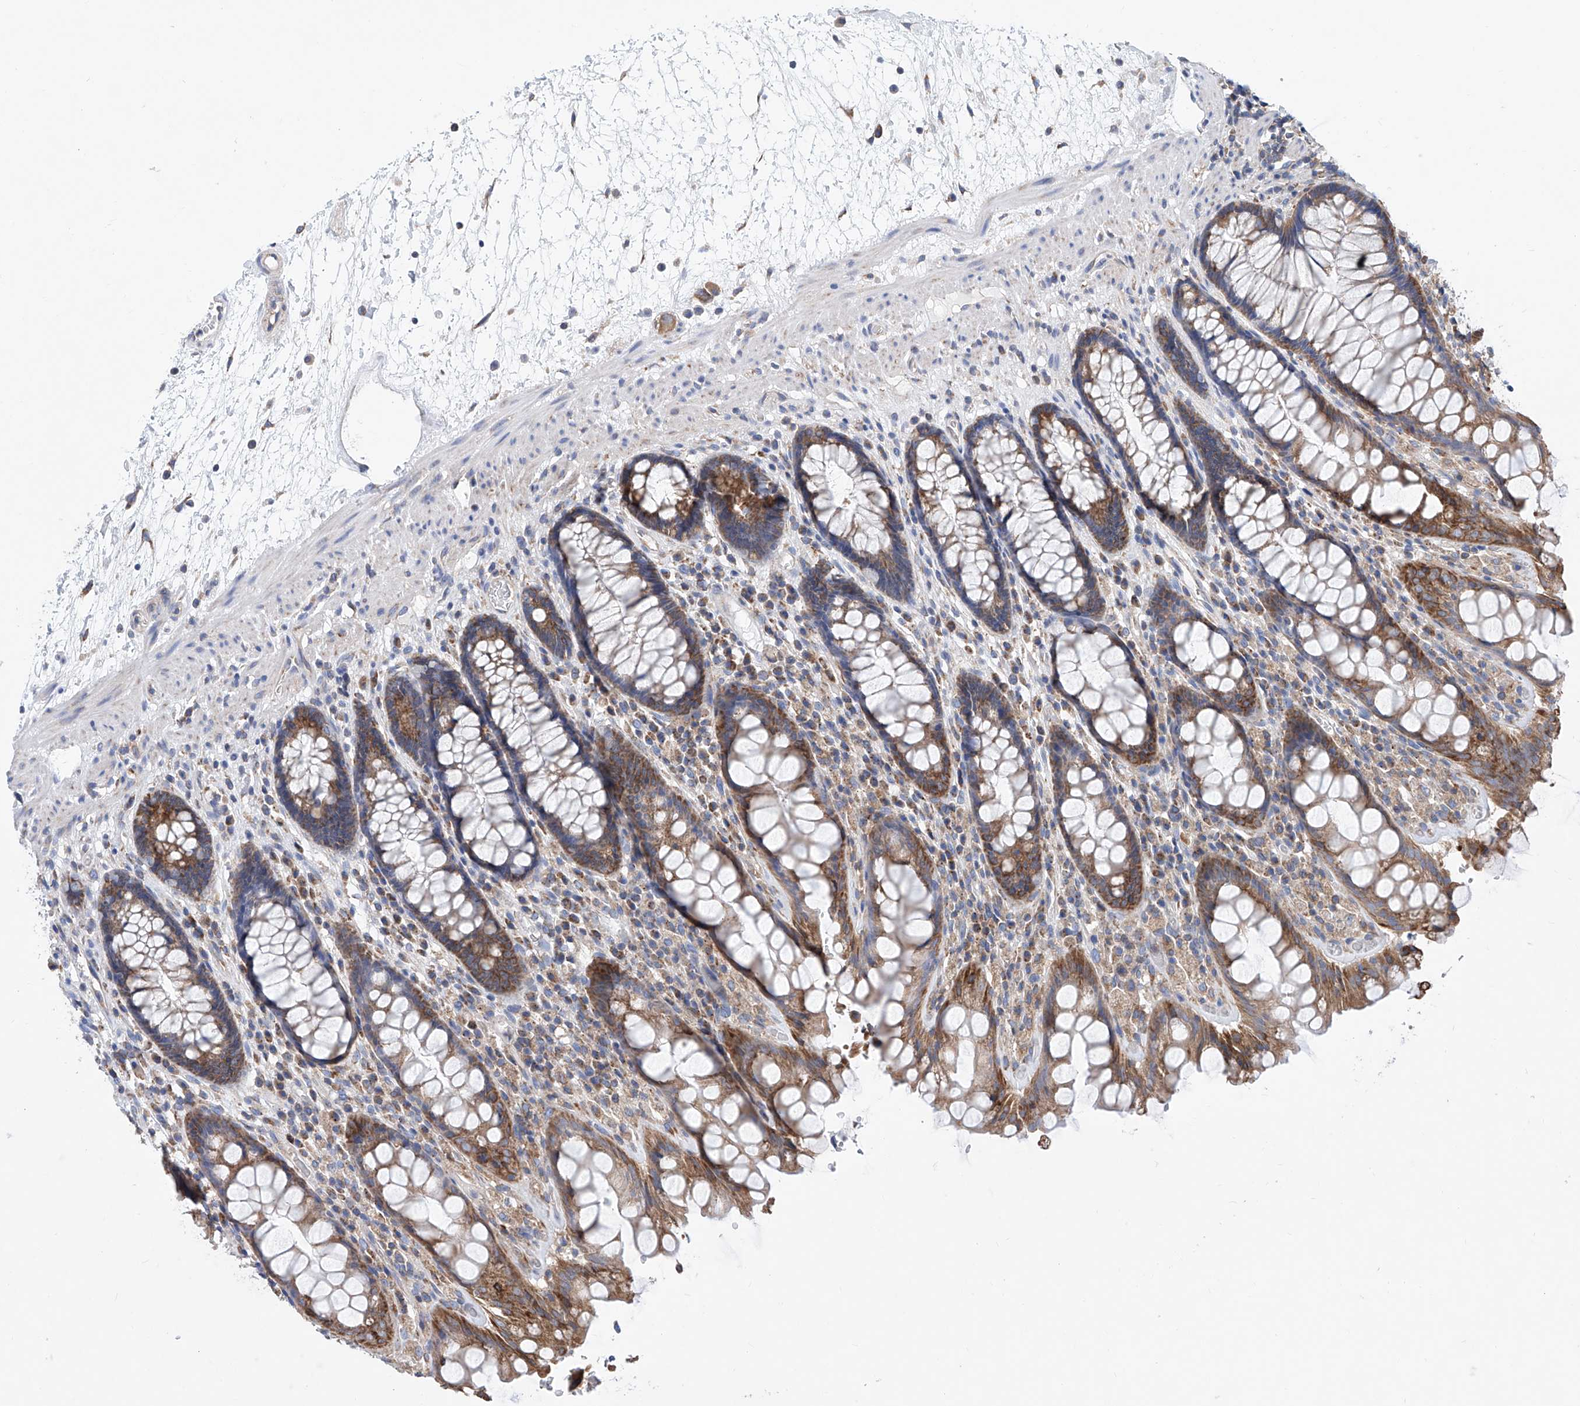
{"staining": {"intensity": "moderate", "quantity": ">75%", "location": "cytoplasmic/membranous"}, "tissue": "rectum", "cell_type": "Glandular cells", "image_type": "normal", "snomed": [{"axis": "morphology", "description": "Normal tissue, NOS"}, {"axis": "topography", "description": "Rectum"}], "caption": "Rectum stained for a protein (brown) reveals moderate cytoplasmic/membranous positive staining in about >75% of glandular cells.", "gene": "MAD2L1", "patient": {"sex": "male", "age": 64}}